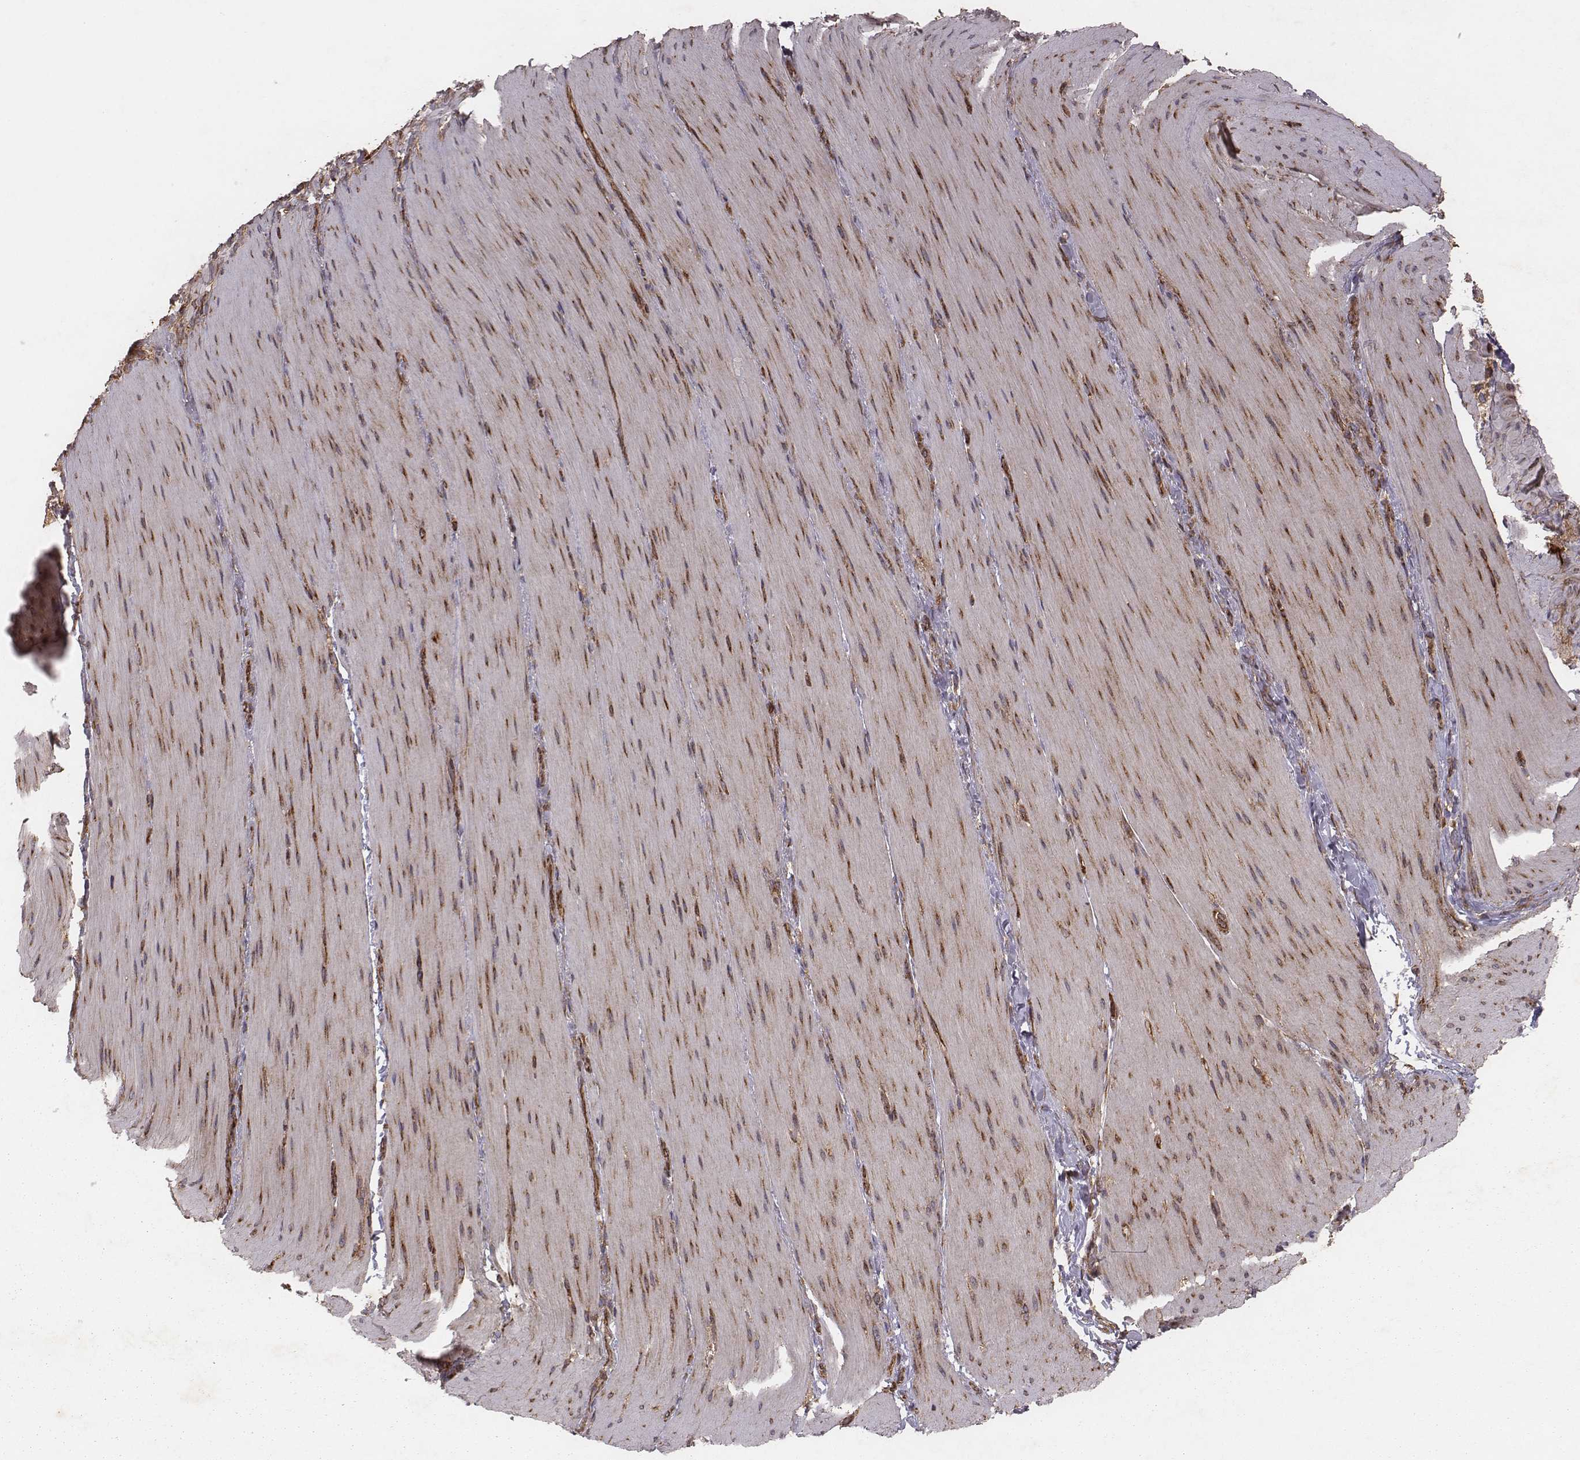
{"staining": {"intensity": "strong", "quantity": ">75%", "location": "cytoplasmic/membranous"}, "tissue": "smooth muscle", "cell_type": "Smooth muscle cells", "image_type": "normal", "snomed": [{"axis": "morphology", "description": "Normal tissue, NOS"}, {"axis": "topography", "description": "Smooth muscle"}, {"axis": "topography", "description": "Colon"}], "caption": "Brown immunohistochemical staining in normal human smooth muscle displays strong cytoplasmic/membranous staining in about >75% of smooth muscle cells.", "gene": "TXLNA", "patient": {"sex": "male", "age": 73}}